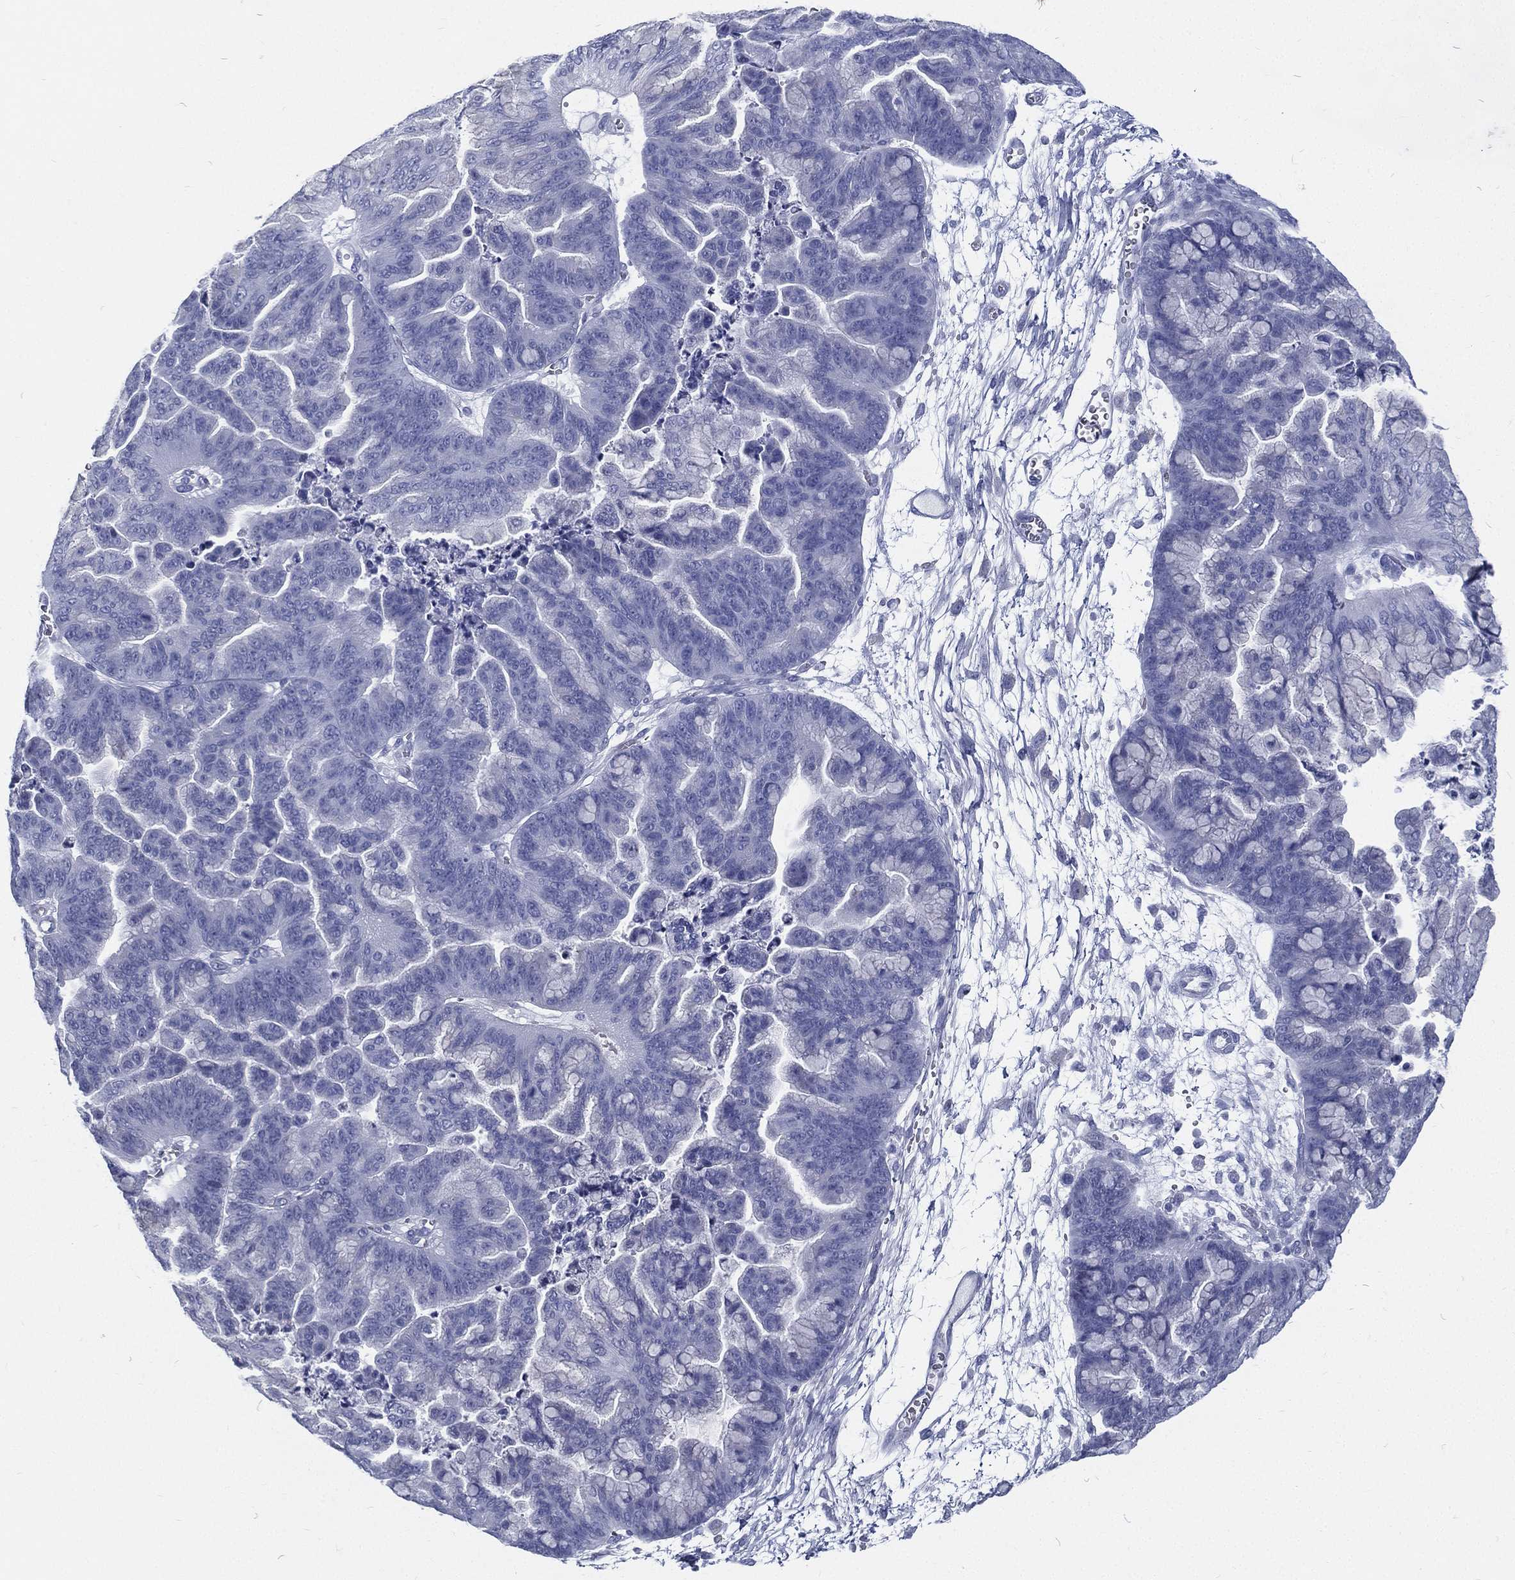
{"staining": {"intensity": "negative", "quantity": "none", "location": "none"}, "tissue": "ovarian cancer", "cell_type": "Tumor cells", "image_type": "cancer", "snomed": [{"axis": "morphology", "description": "Cystadenocarcinoma, mucinous, NOS"}, {"axis": "topography", "description": "Ovary"}], "caption": "Immunohistochemistry (IHC) image of ovarian cancer stained for a protein (brown), which demonstrates no staining in tumor cells.", "gene": "RSPH4A", "patient": {"sex": "female", "age": 67}}